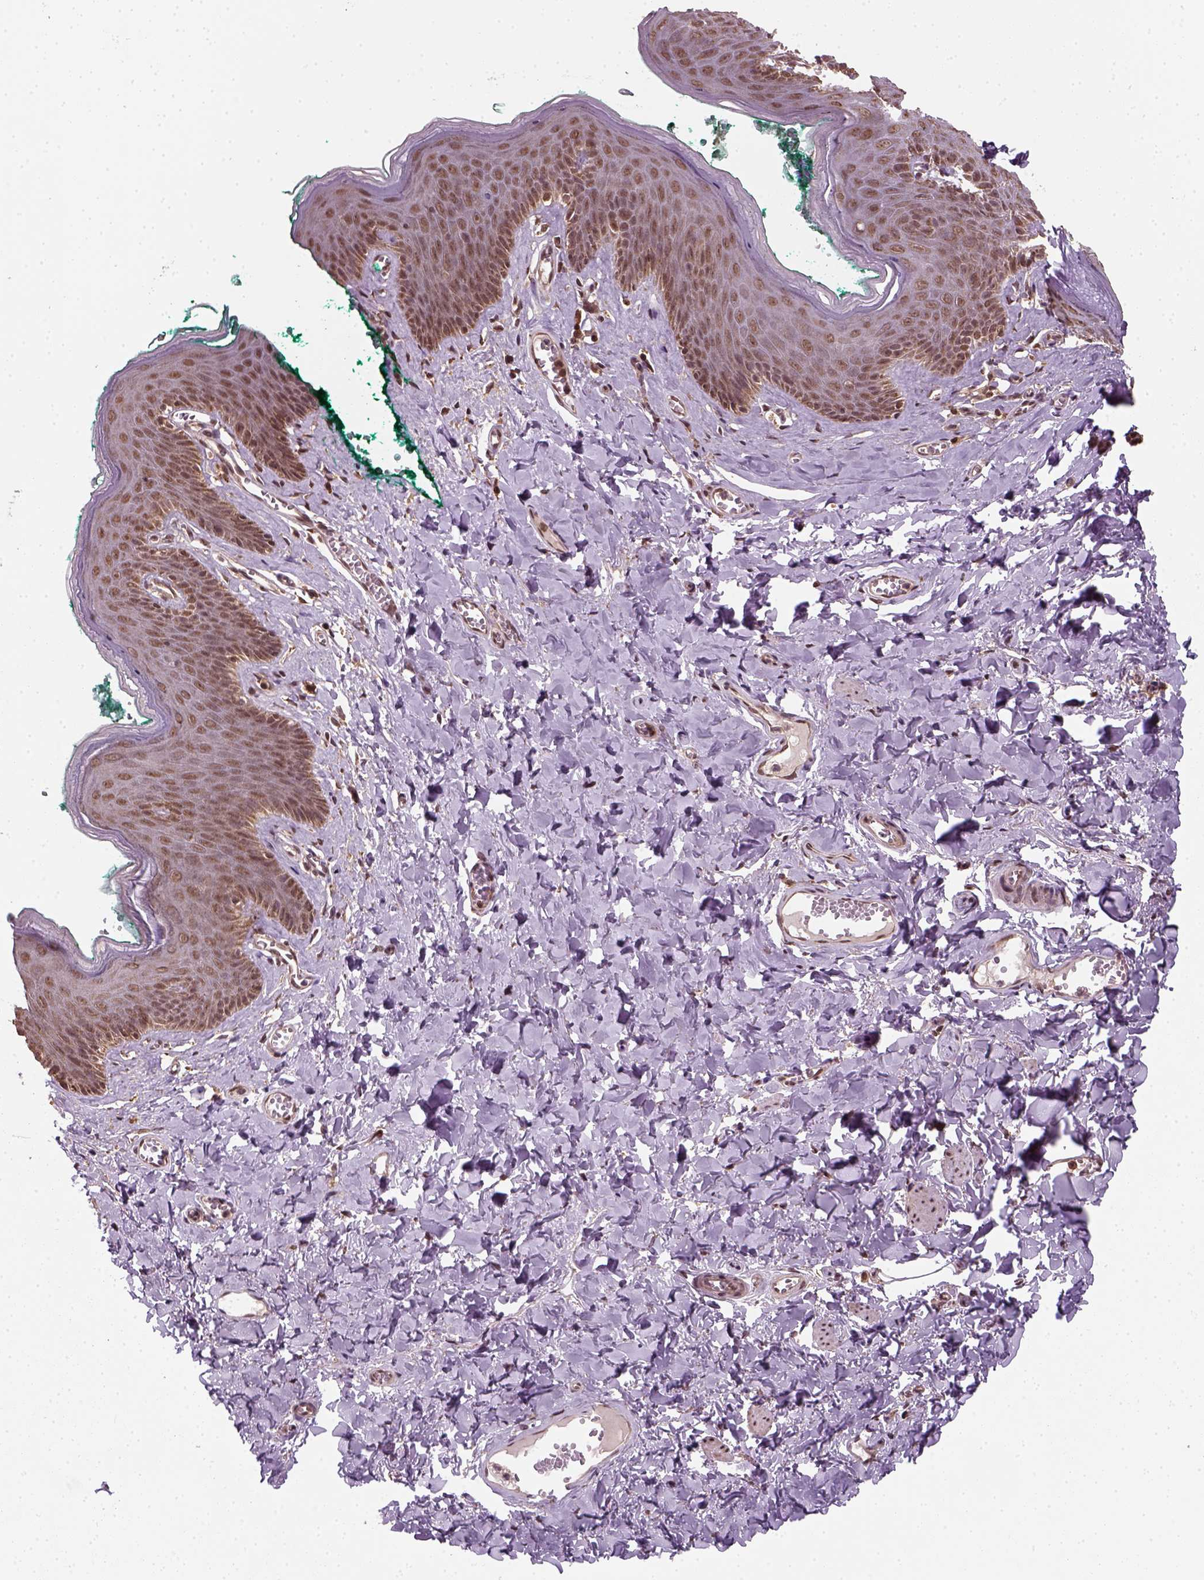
{"staining": {"intensity": "moderate", "quantity": ">75%", "location": "cytoplasmic/membranous,nuclear"}, "tissue": "skin", "cell_type": "Epidermal cells", "image_type": "normal", "snomed": [{"axis": "morphology", "description": "Normal tissue, NOS"}, {"axis": "topography", "description": "Vulva"}, {"axis": "topography", "description": "Peripheral nerve tissue"}], "caption": "A brown stain labels moderate cytoplasmic/membranous,nuclear positivity of a protein in epidermal cells of normal human skin.", "gene": "NUDT9", "patient": {"sex": "female", "age": 66}}